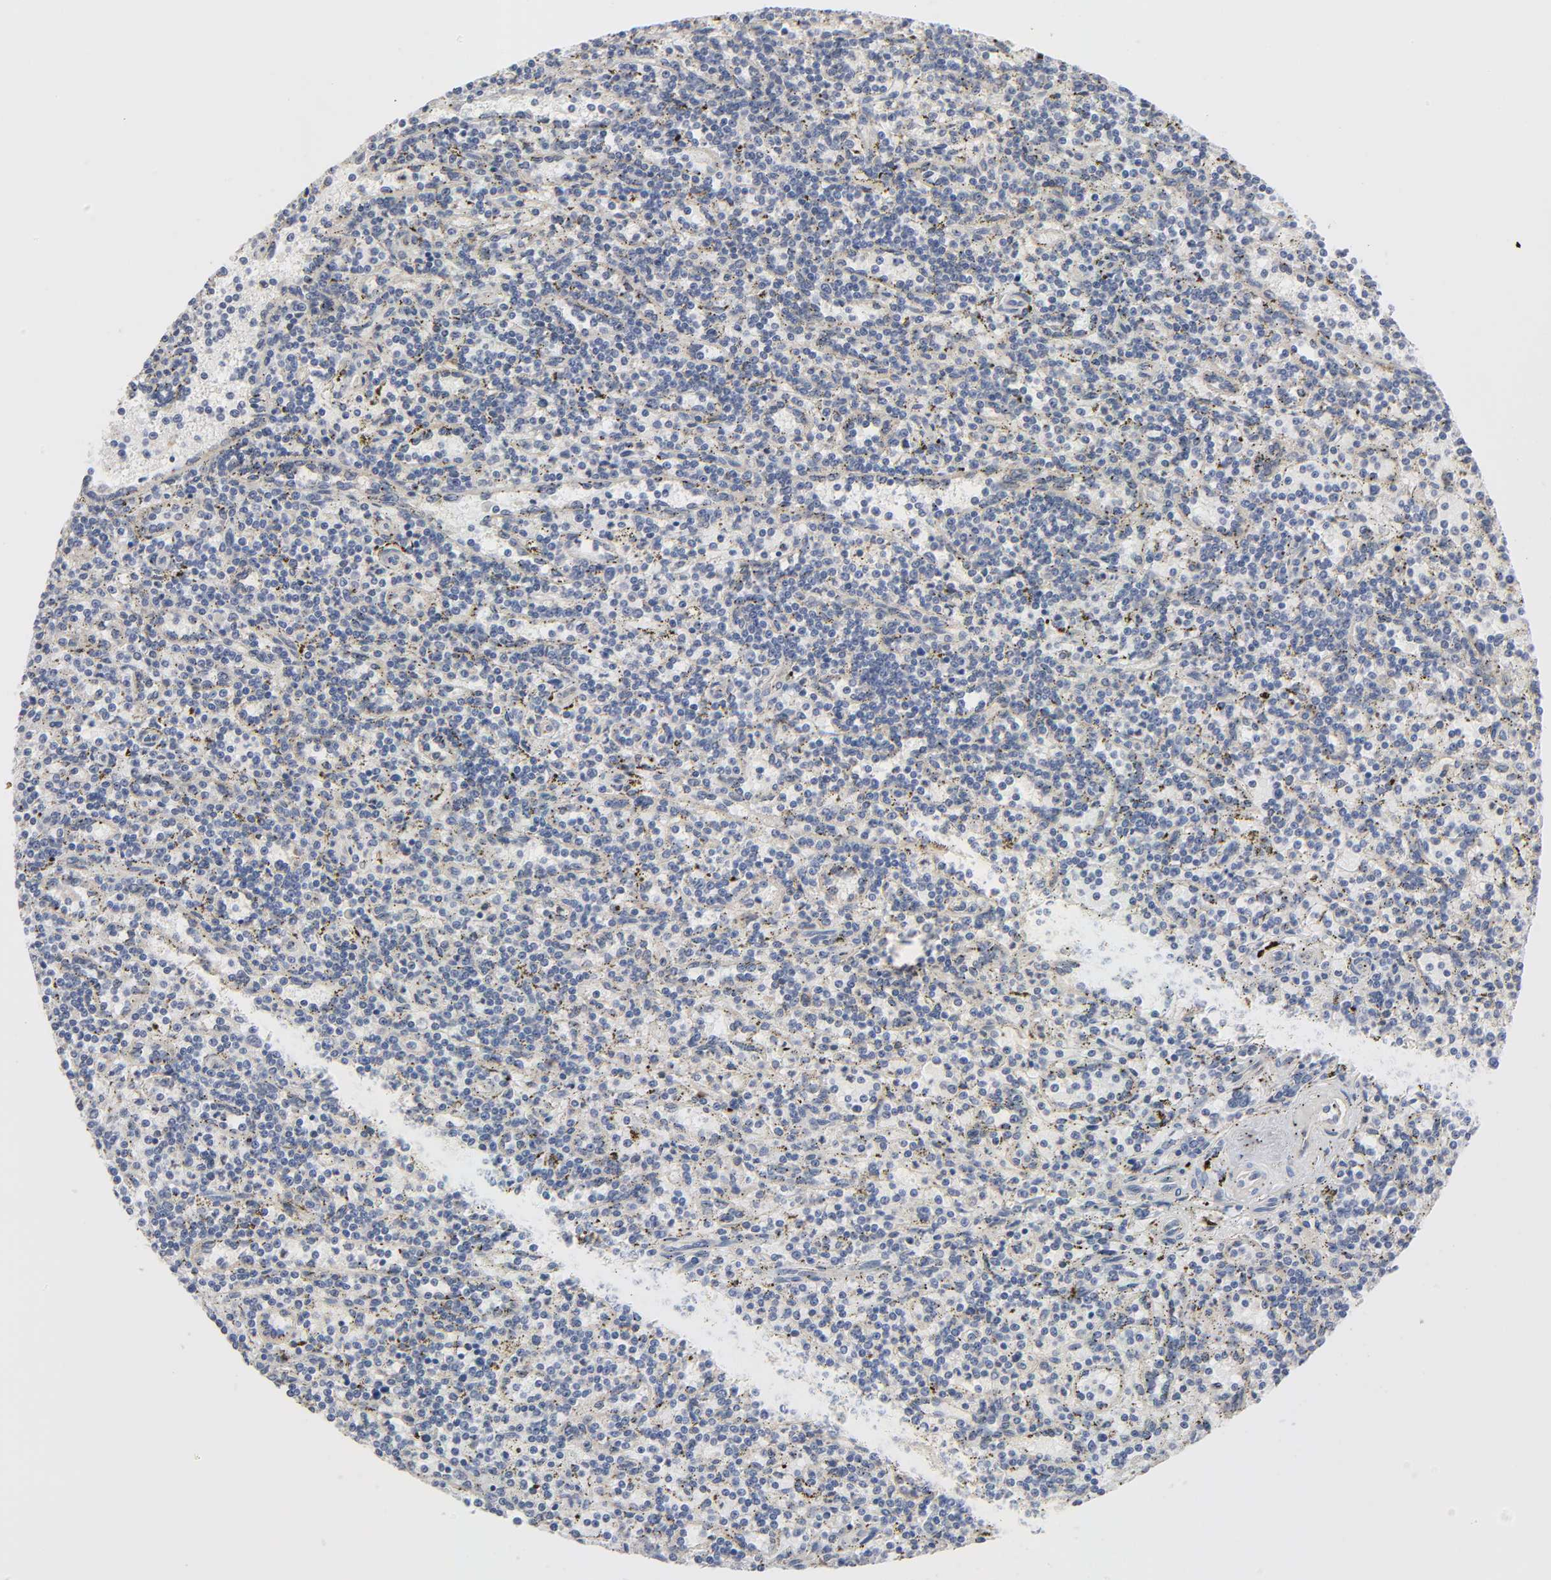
{"staining": {"intensity": "negative", "quantity": "none", "location": "none"}, "tissue": "lymphoma", "cell_type": "Tumor cells", "image_type": "cancer", "snomed": [{"axis": "morphology", "description": "Malignant lymphoma, non-Hodgkin's type, Low grade"}, {"axis": "topography", "description": "Spleen"}], "caption": "Tumor cells are negative for protein expression in human malignant lymphoma, non-Hodgkin's type (low-grade).", "gene": "POR", "patient": {"sex": "male", "age": 73}}